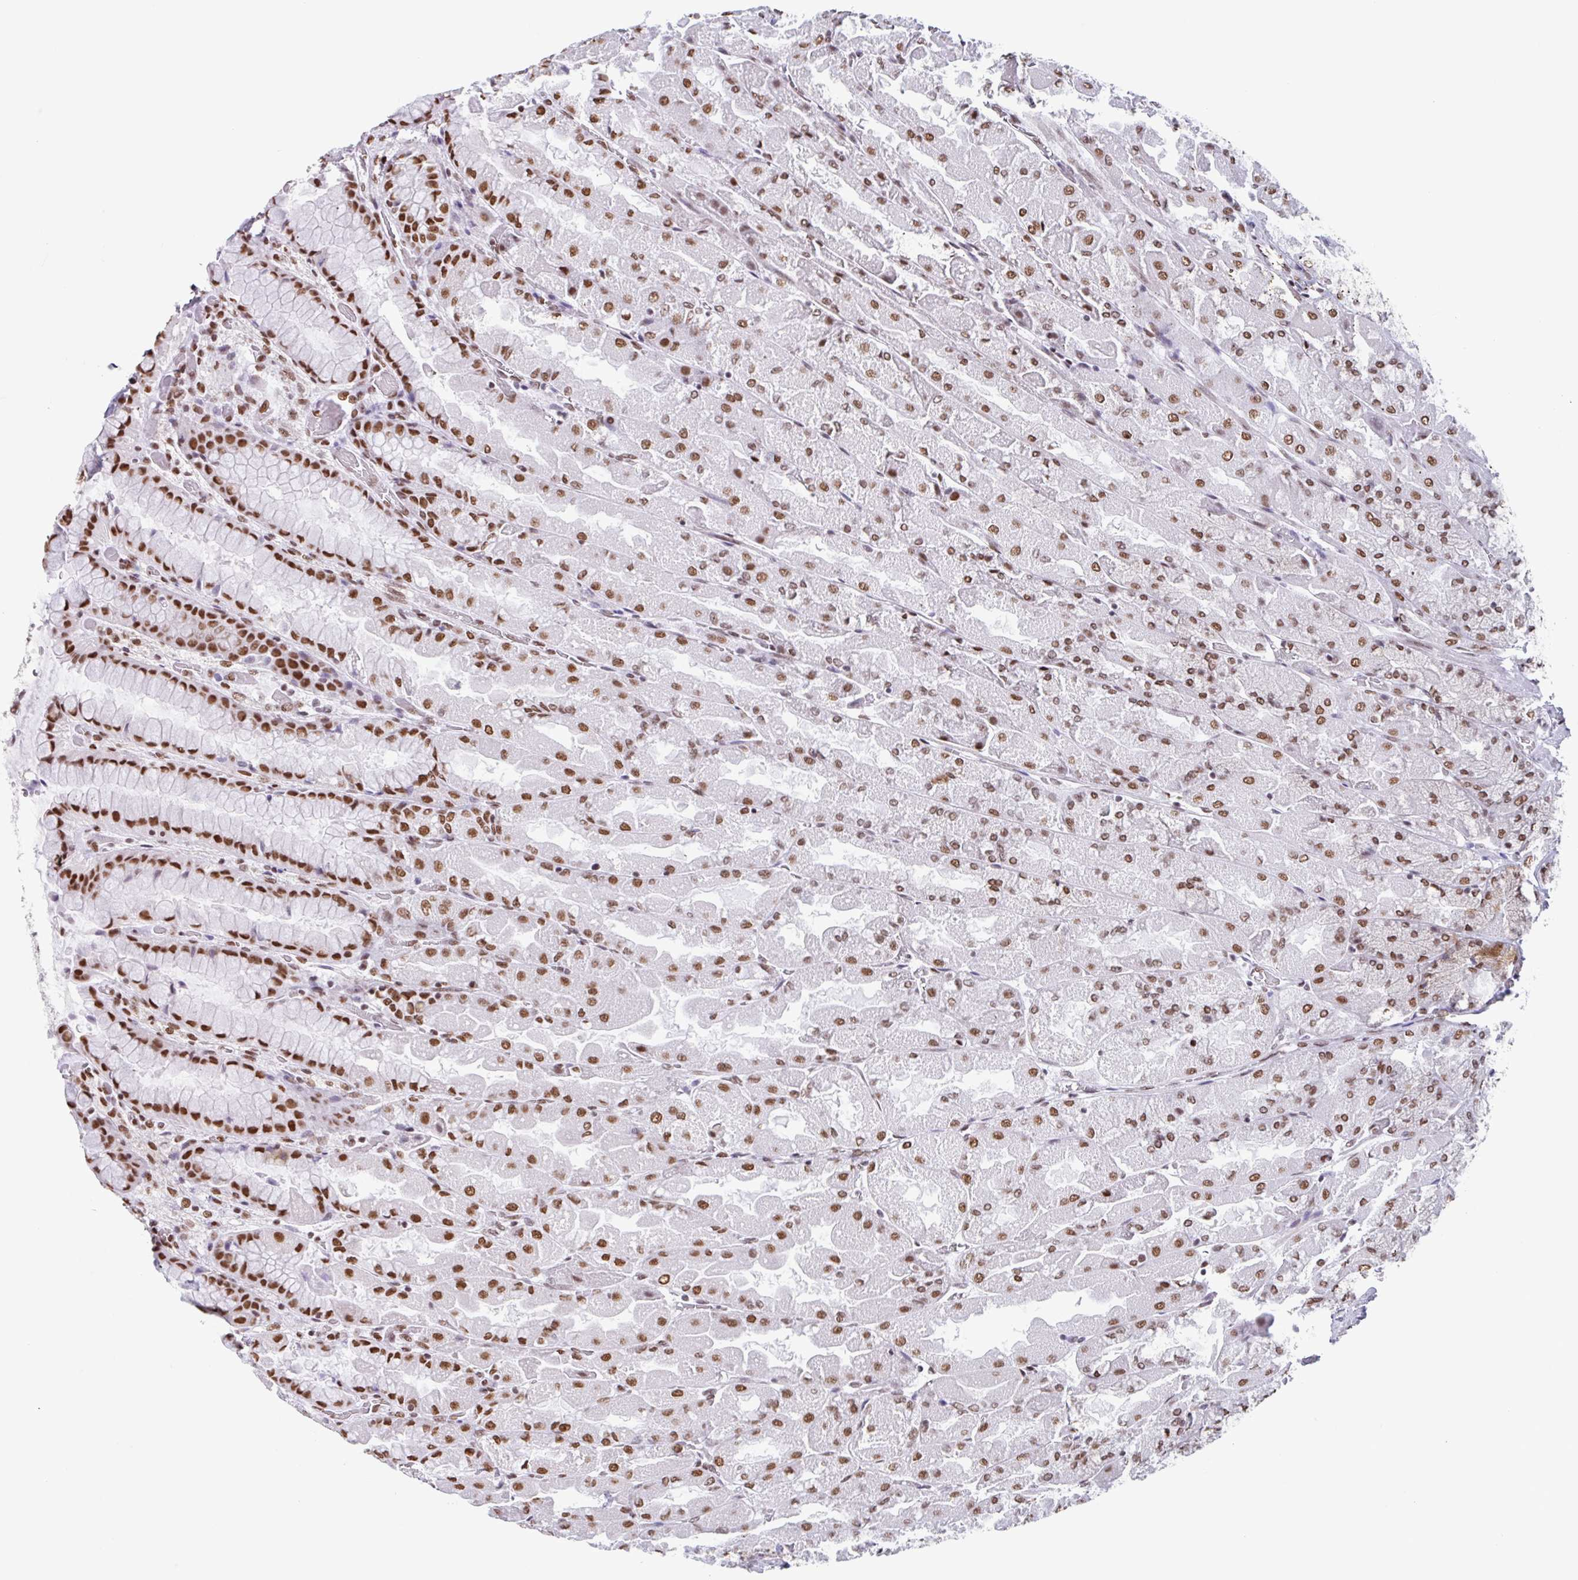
{"staining": {"intensity": "strong", "quantity": ">75%", "location": "nuclear"}, "tissue": "stomach", "cell_type": "Glandular cells", "image_type": "normal", "snomed": [{"axis": "morphology", "description": "Normal tissue, NOS"}, {"axis": "topography", "description": "Stomach"}], "caption": "DAB immunohistochemical staining of unremarkable human stomach exhibits strong nuclear protein expression in about >75% of glandular cells. Immunohistochemistry (ihc) stains the protein of interest in brown and the nuclei are stained blue.", "gene": "KHDRBS1", "patient": {"sex": "female", "age": 61}}